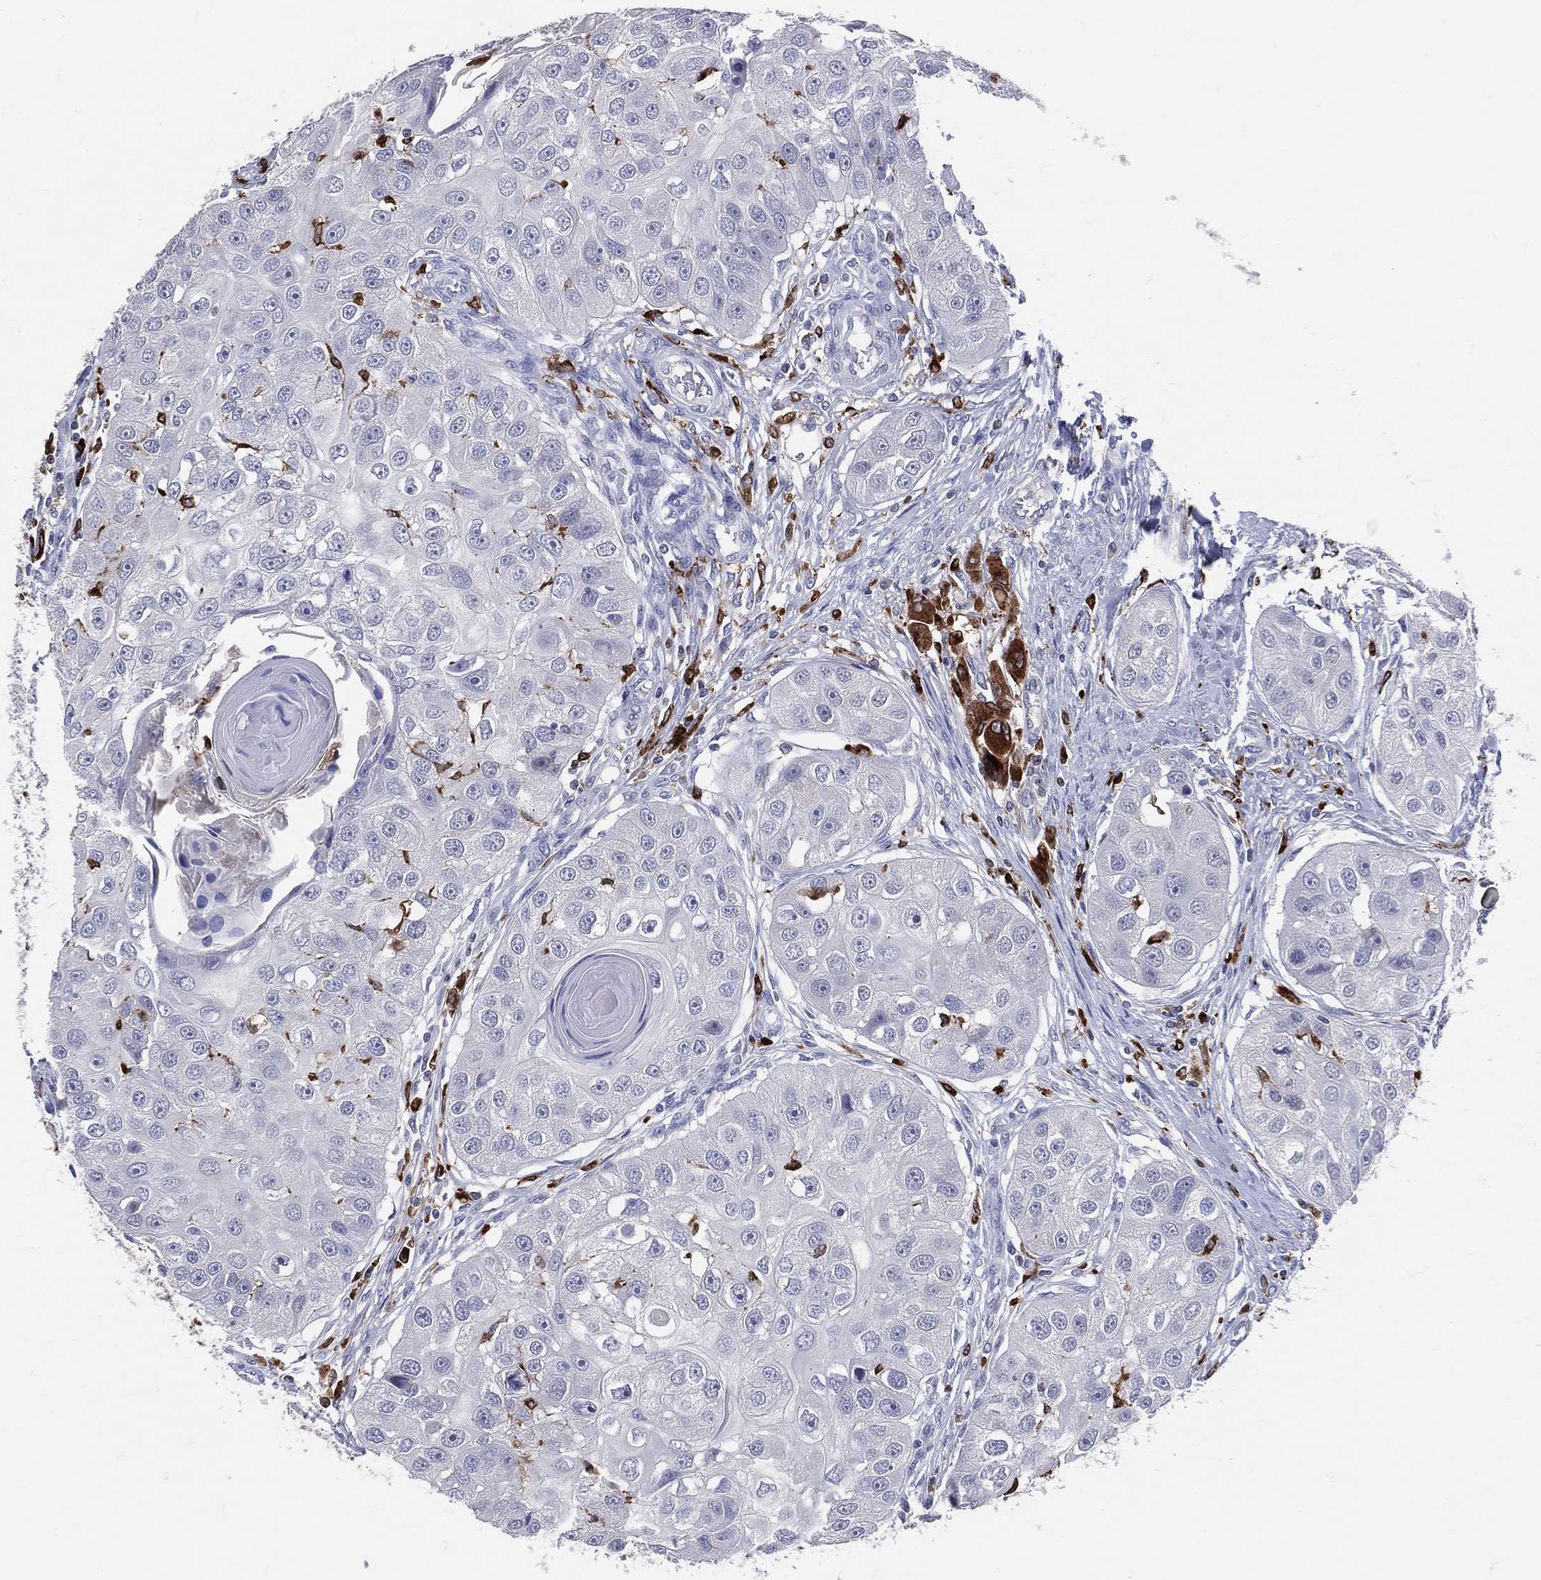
{"staining": {"intensity": "negative", "quantity": "none", "location": "none"}, "tissue": "head and neck cancer", "cell_type": "Tumor cells", "image_type": "cancer", "snomed": [{"axis": "morphology", "description": "Normal tissue, NOS"}, {"axis": "morphology", "description": "Squamous cell carcinoma, NOS"}, {"axis": "topography", "description": "Skeletal muscle"}, {"axis": "topography", "description": "Head-Neck"}], "caption": "Tumor cells are negative for brown protein staining in head and neck cancer.", "gene": "CD74", "patient": {"sex": "male", "age": 51}}